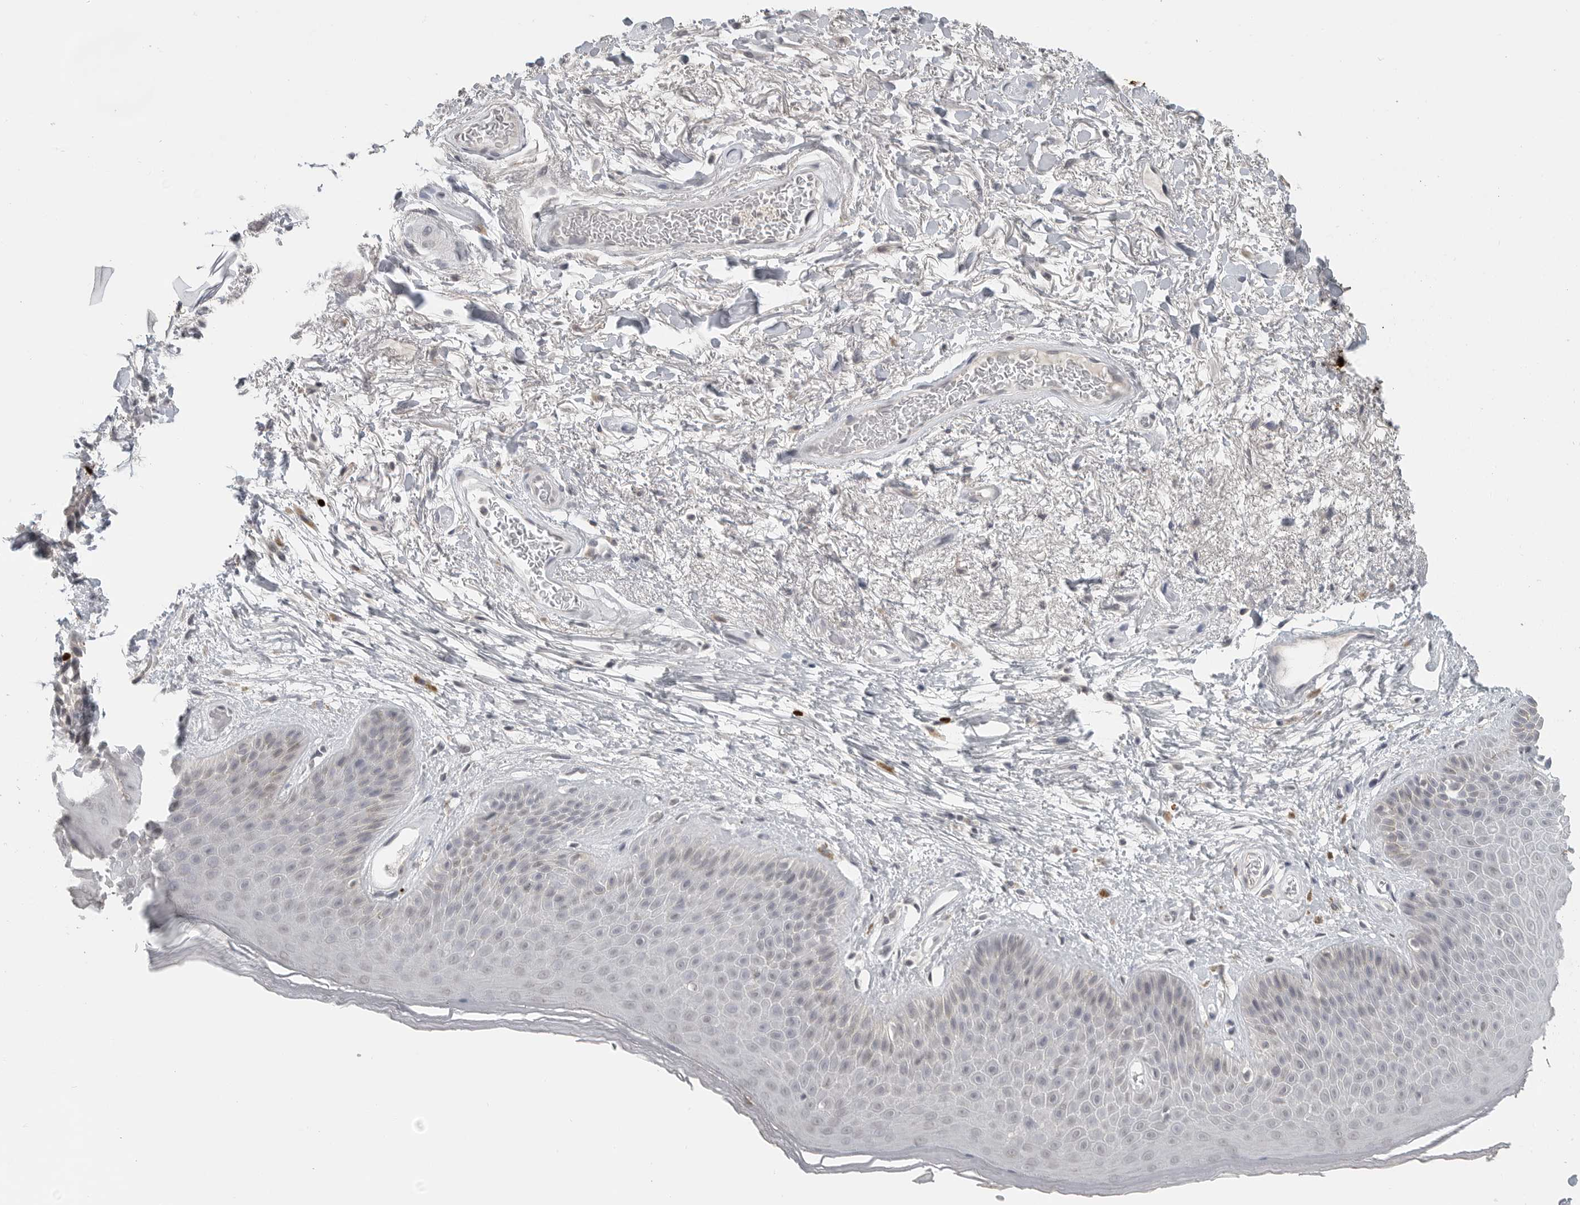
{"staining": {"intensity": "weak", "quantity": "<25%", "location": "cytoplasmic/membranous"}, "tissue": "skin", "cell_type": "Epidermal cells", "image_type": "normal", "snomed": [{"axis": "morphology", "description": "Normal tissue, NOS"}, {"axis": "topography", "description": "Anal"}], "caption": "The histopathology image reveals no significant expression in epidermal cells of skin. Nuclei are stained in blue.", "gene": "FOXP3", "patient": {"sex": "male", "age": 74}}